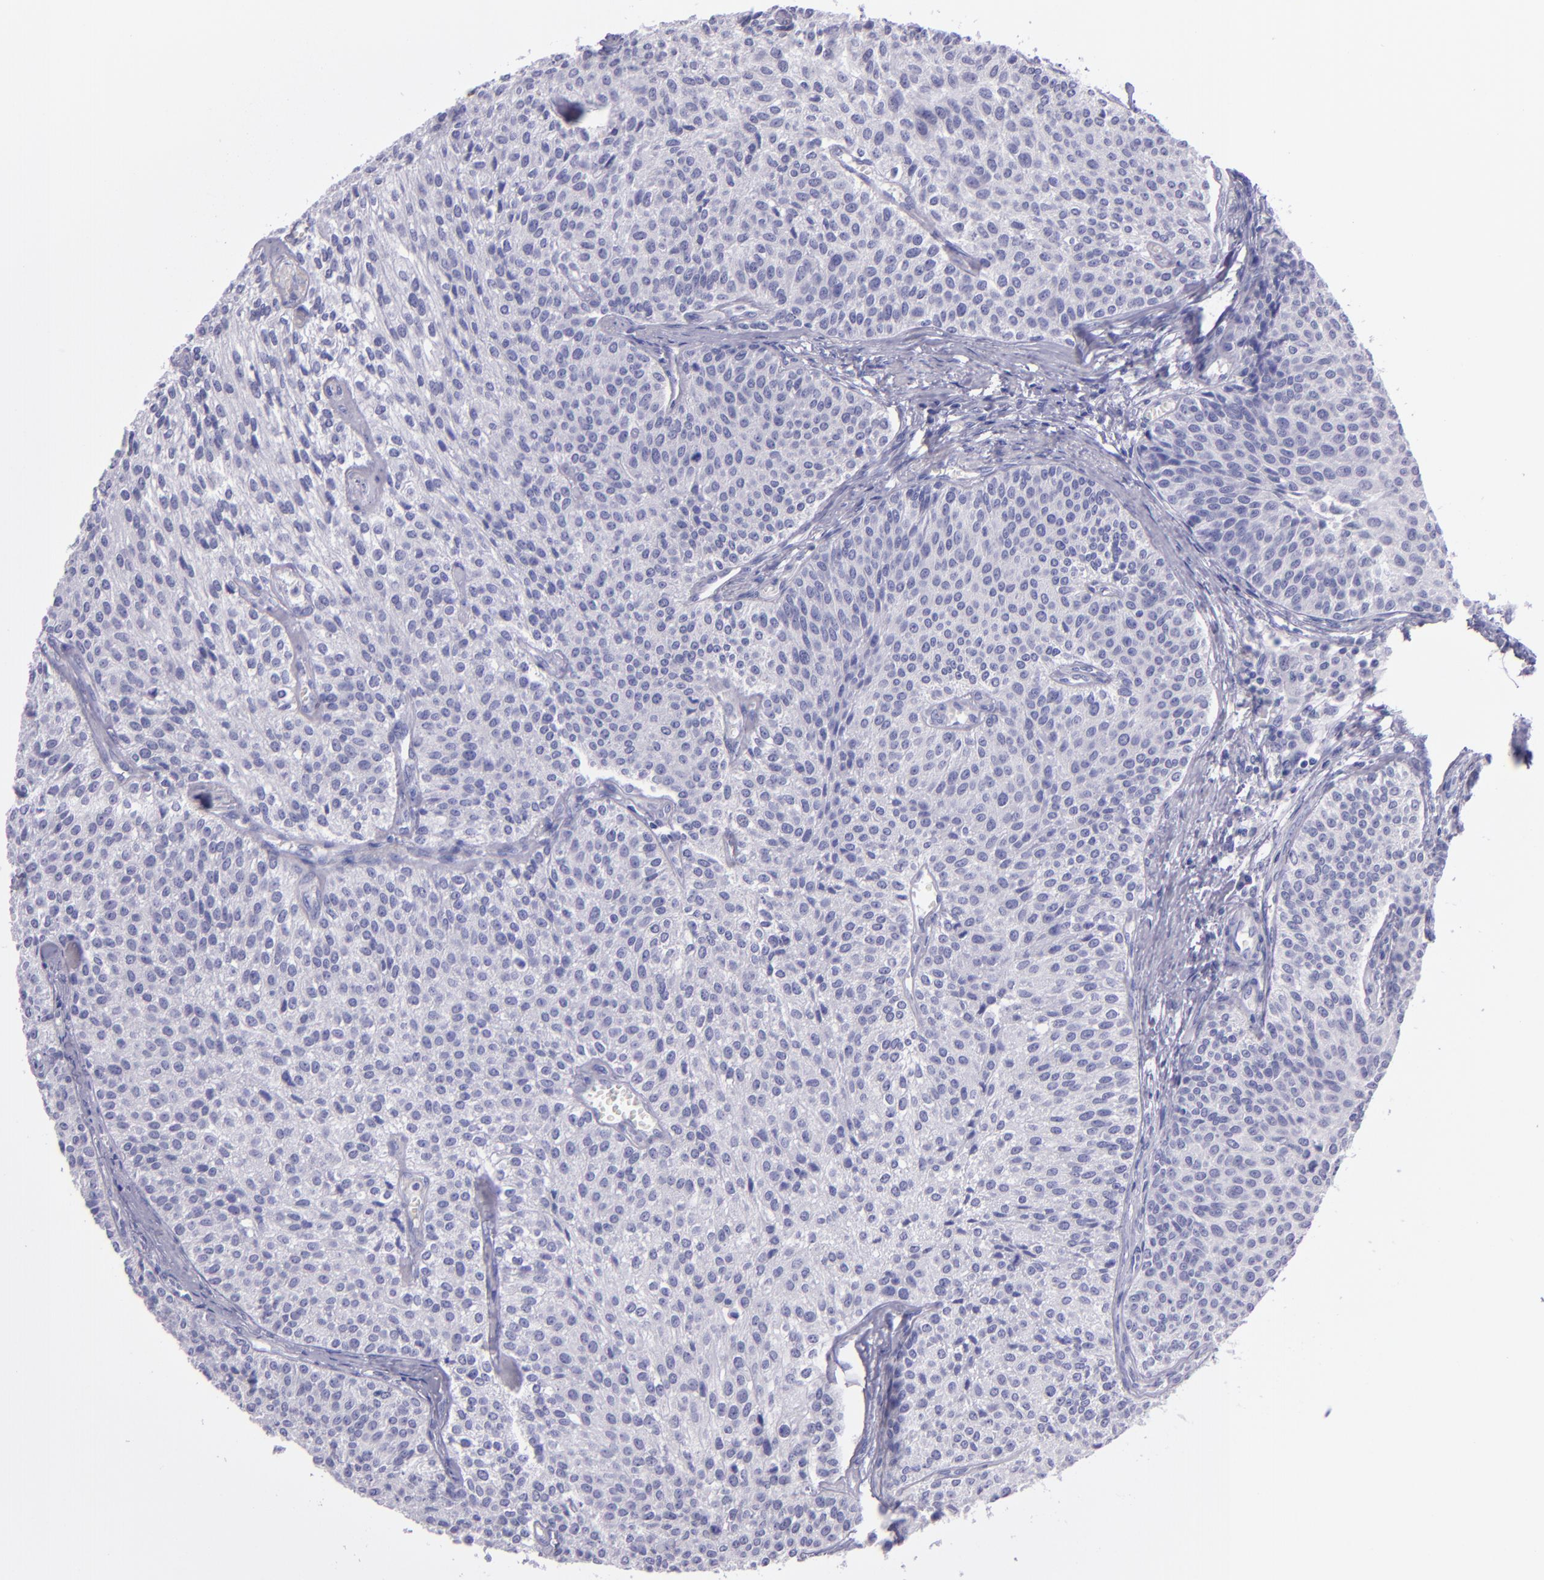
{"staining": {"intensity": "negative", "quantity": "none", "location": "none"}, "tissue": "urothelial cancer", "cell_type": "Tumor cells", "image_type": "cancer", "snomed": [{"axis": "morphology", "description": "Urothelial carcinoma, Low grade"}, {"axis": "topography", "description": "Urinary bladder"}], "caption": "Low-grade urothelial carcinoma was stained to show a protein in brown. There is no significant expression in tumor cells.", "gene": "TNNT3", "patient": {"sex": "female", "age": 73}}